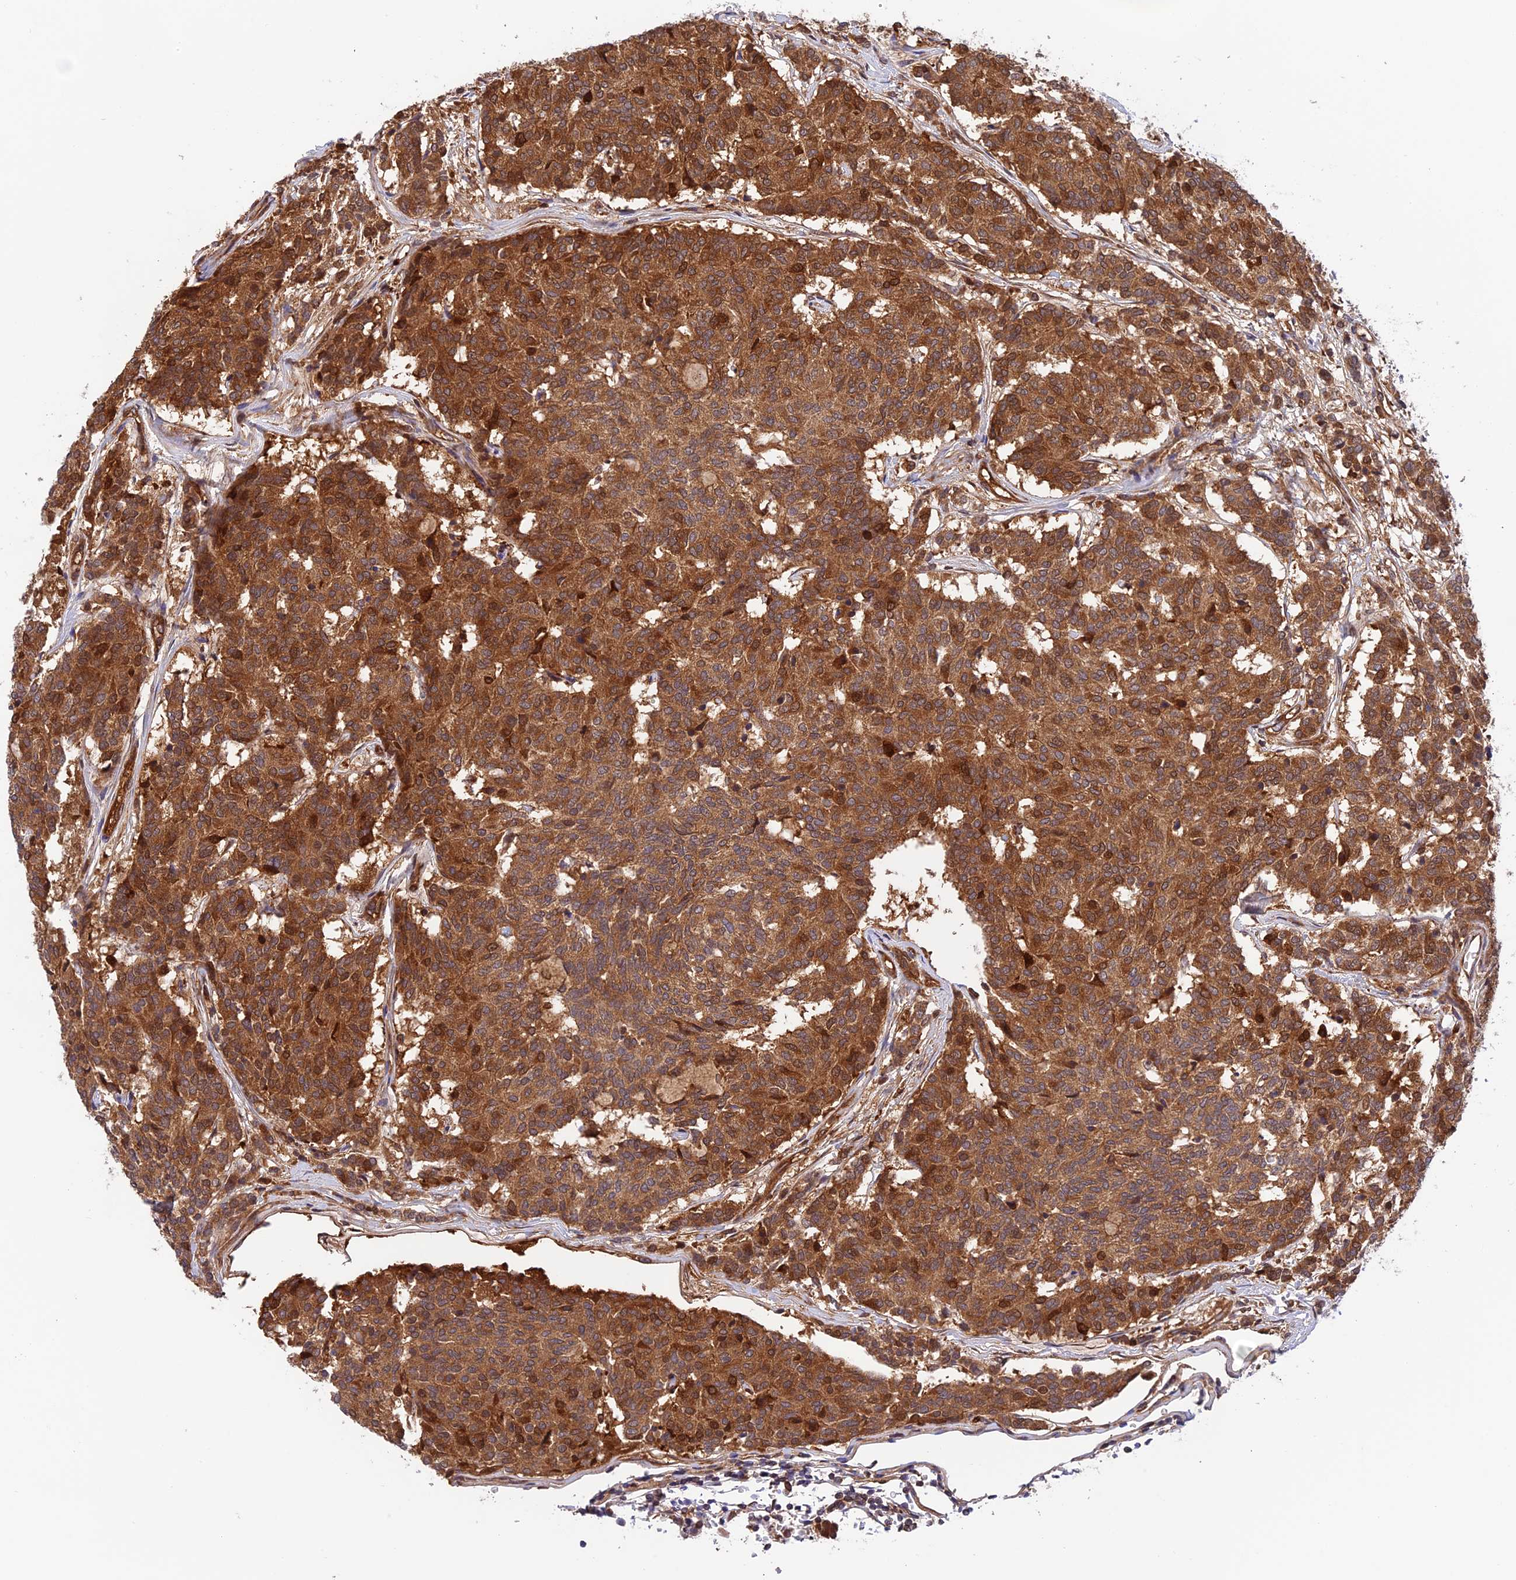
{"staining": {"intensity": "strong", "quantity": ">75%", "location": "cytoplasmic/membranous"}, "tissue": "carcinoid", "cell_type": "Tumor cells", "image_type": "cancer", "snomed": [{"axis": "morphology", "description": "Carcinoid, malignant, NOS"}, {"axis": "topography", "description": "Pancreas"}], "caption": "Carcinoid (malignant) stained for a protein (brown) demonstrates strong cytoplasmic/membranous positive staining in approximately >75% of tumor cells.", "gene": "EVI5L", "patient": {"sex": "female", "age": 54}}